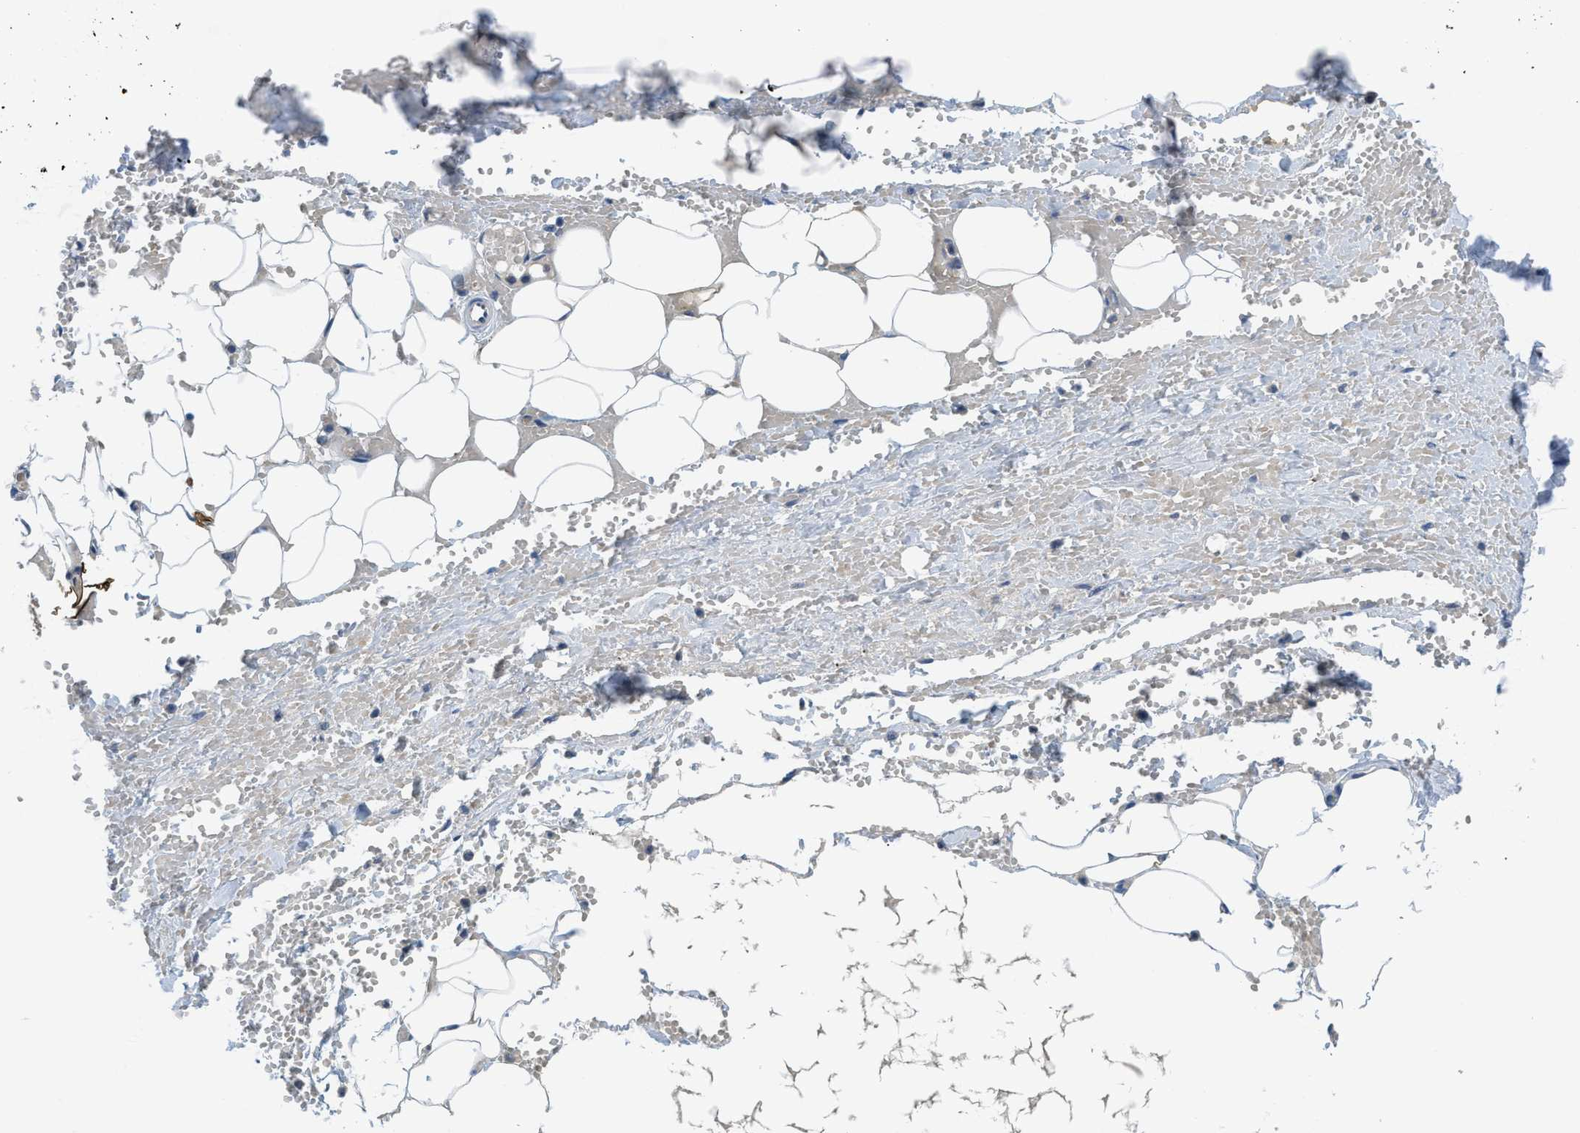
{"staining": {"intensity": "negative", "quantity": "none", "location": "none"}, "tissue": "adipose tissue", "cell_type": "Adipocytes", "image_type": "normal", "snomed": [{"axis": "morphology", "description": "Normal tissue, NOS"}, {"axis": "topography", "description": "Soft tissue"}, {"axis": "topography", "description": "Vascular tissue"}], "caption": "Adipocytes show no significant protein expression in unremarkable adipose tissue.", "gene": "BAZ2B", "patient": {"sex": "female", "age": 35}}